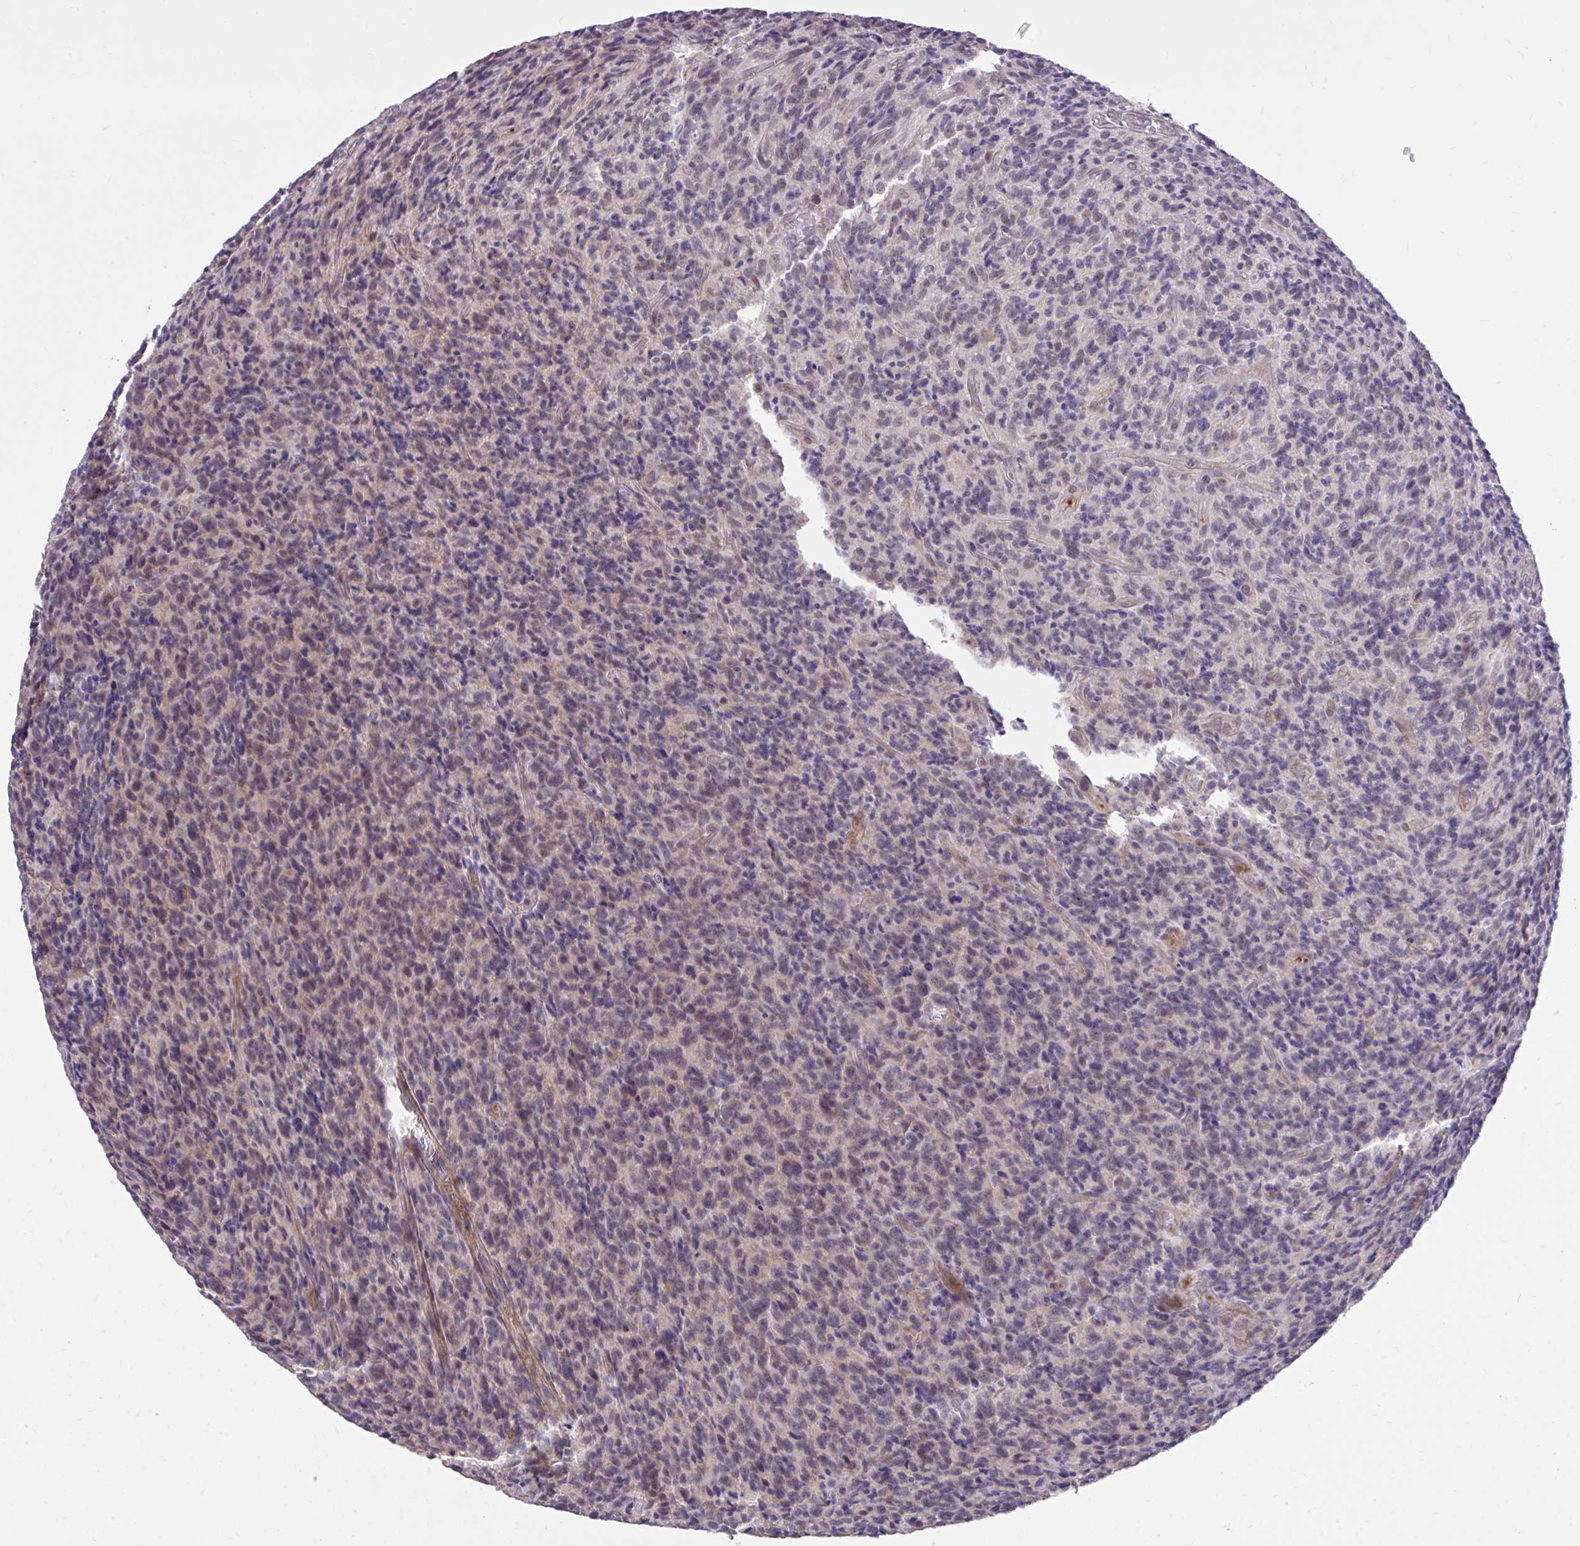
{"staining": {"intensity": "weak", "quantity": "<25%", "location": "nuclear"}, "tissue": "glioma", "cell_type": "Tumor cells", "image_type": "cancer", "snomed": [{"axis": "morphology", "description": "Glioma, malignant, High grade"}, {"axis": "topography", "description": "Brain"}], "caption": "A photomicrograph of human malignant glioma (high-grade) is negative for staining in tumor cells.", "gene": "IGFL2", "patient": {"sex": "male", "age": 76}}